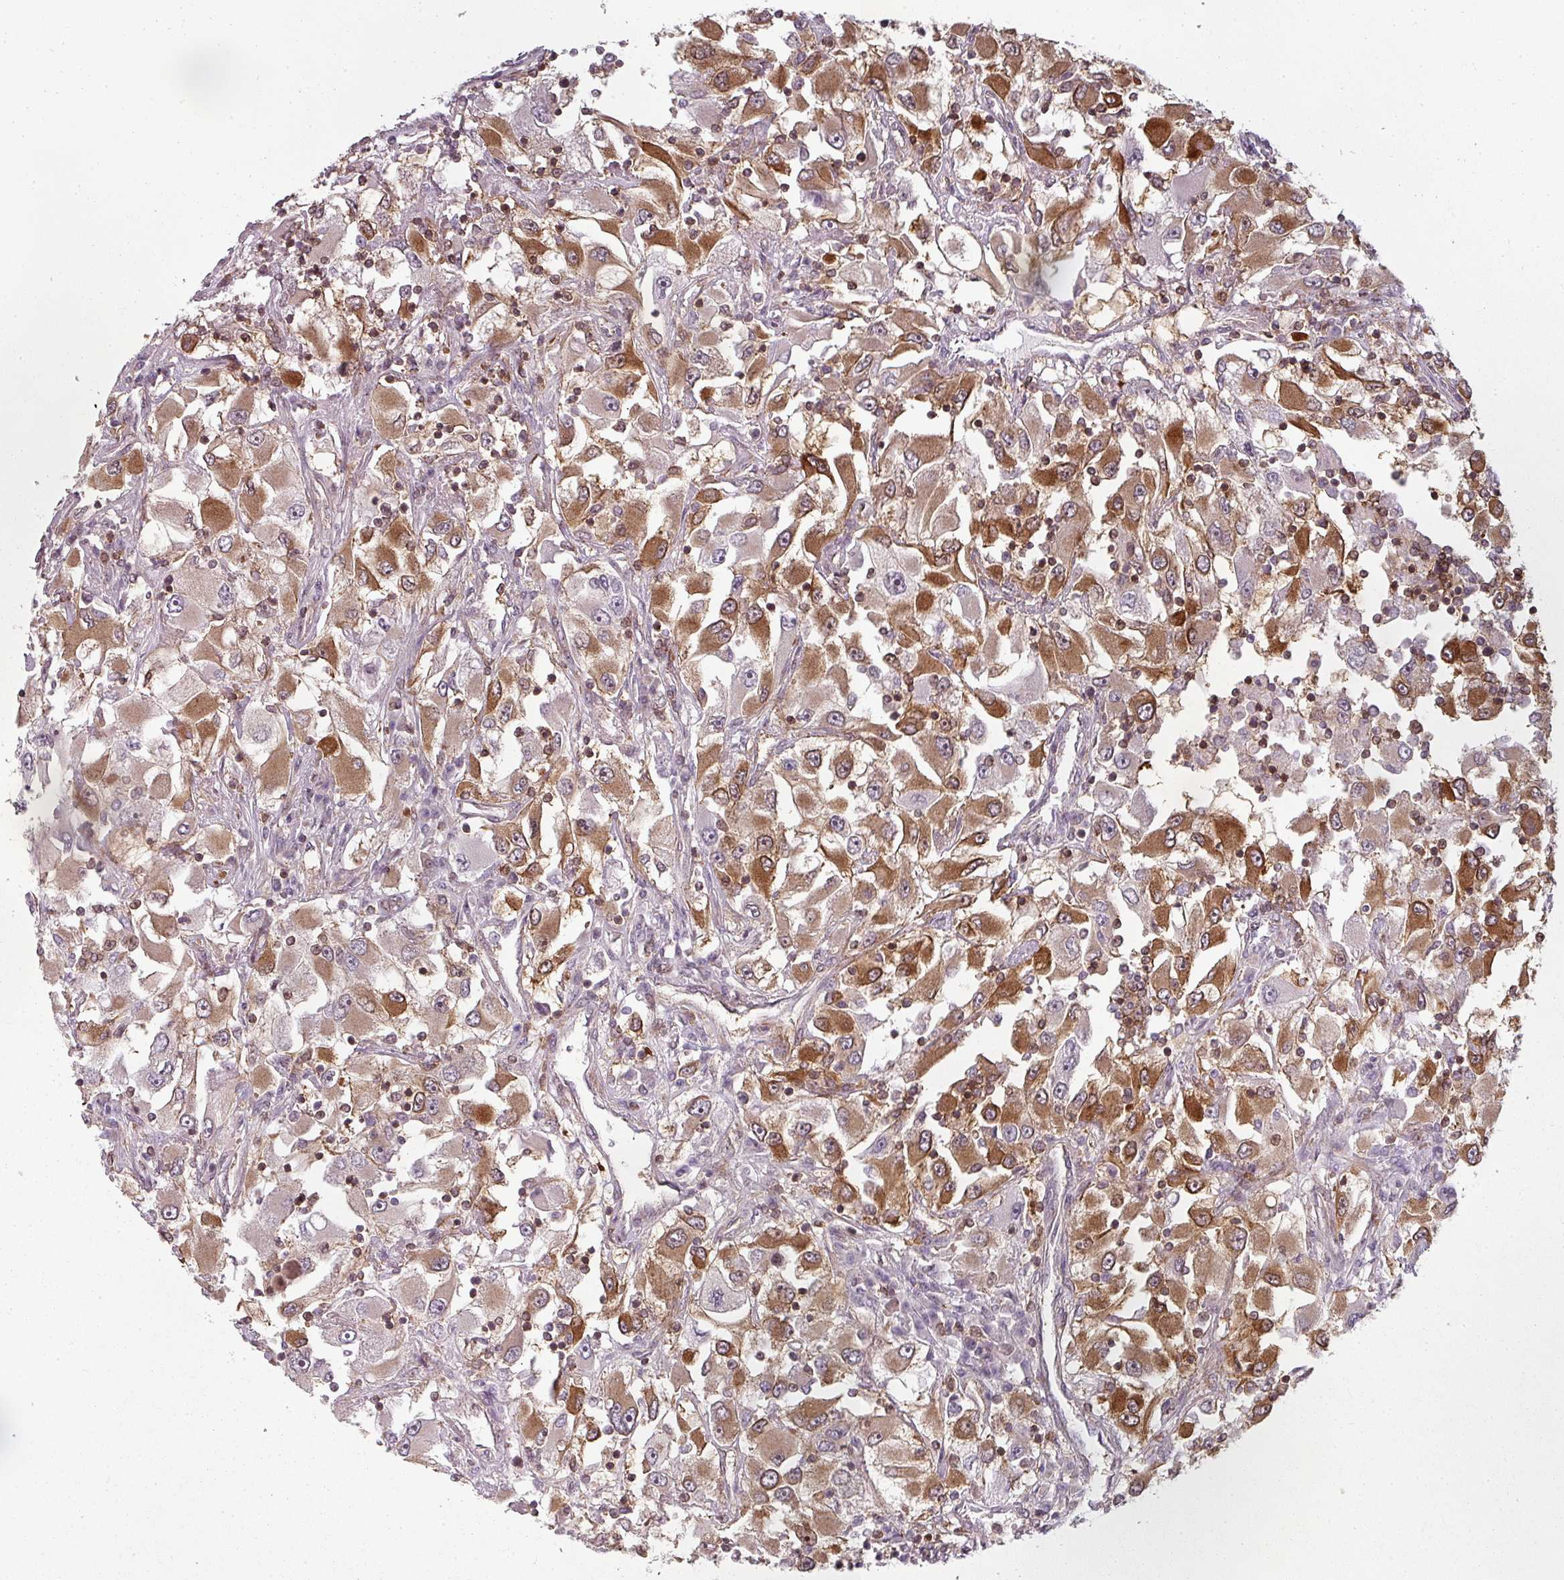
{"staining": {"intensity": "moderate", "quantity": ">75%", "location": "cytoplasmic/membranous"}, "tissue": "renal cancer", "cell_type": "Tumor cells", "image_type": "cancer", "snomed": [{"axis": "morphology", "description": "Adenocarcinoma, NOS"}, {"axis": "topography", "description": "Kidney"}], "caption": "Renal adenocarcinoma stained with immunohistochemistry (IHC) displays moderate cytoplasmic/membranous positivity in about >75% of tumor cells.", "gene": "CLIC1", "patient": {"sex": "female", "age": 52}}